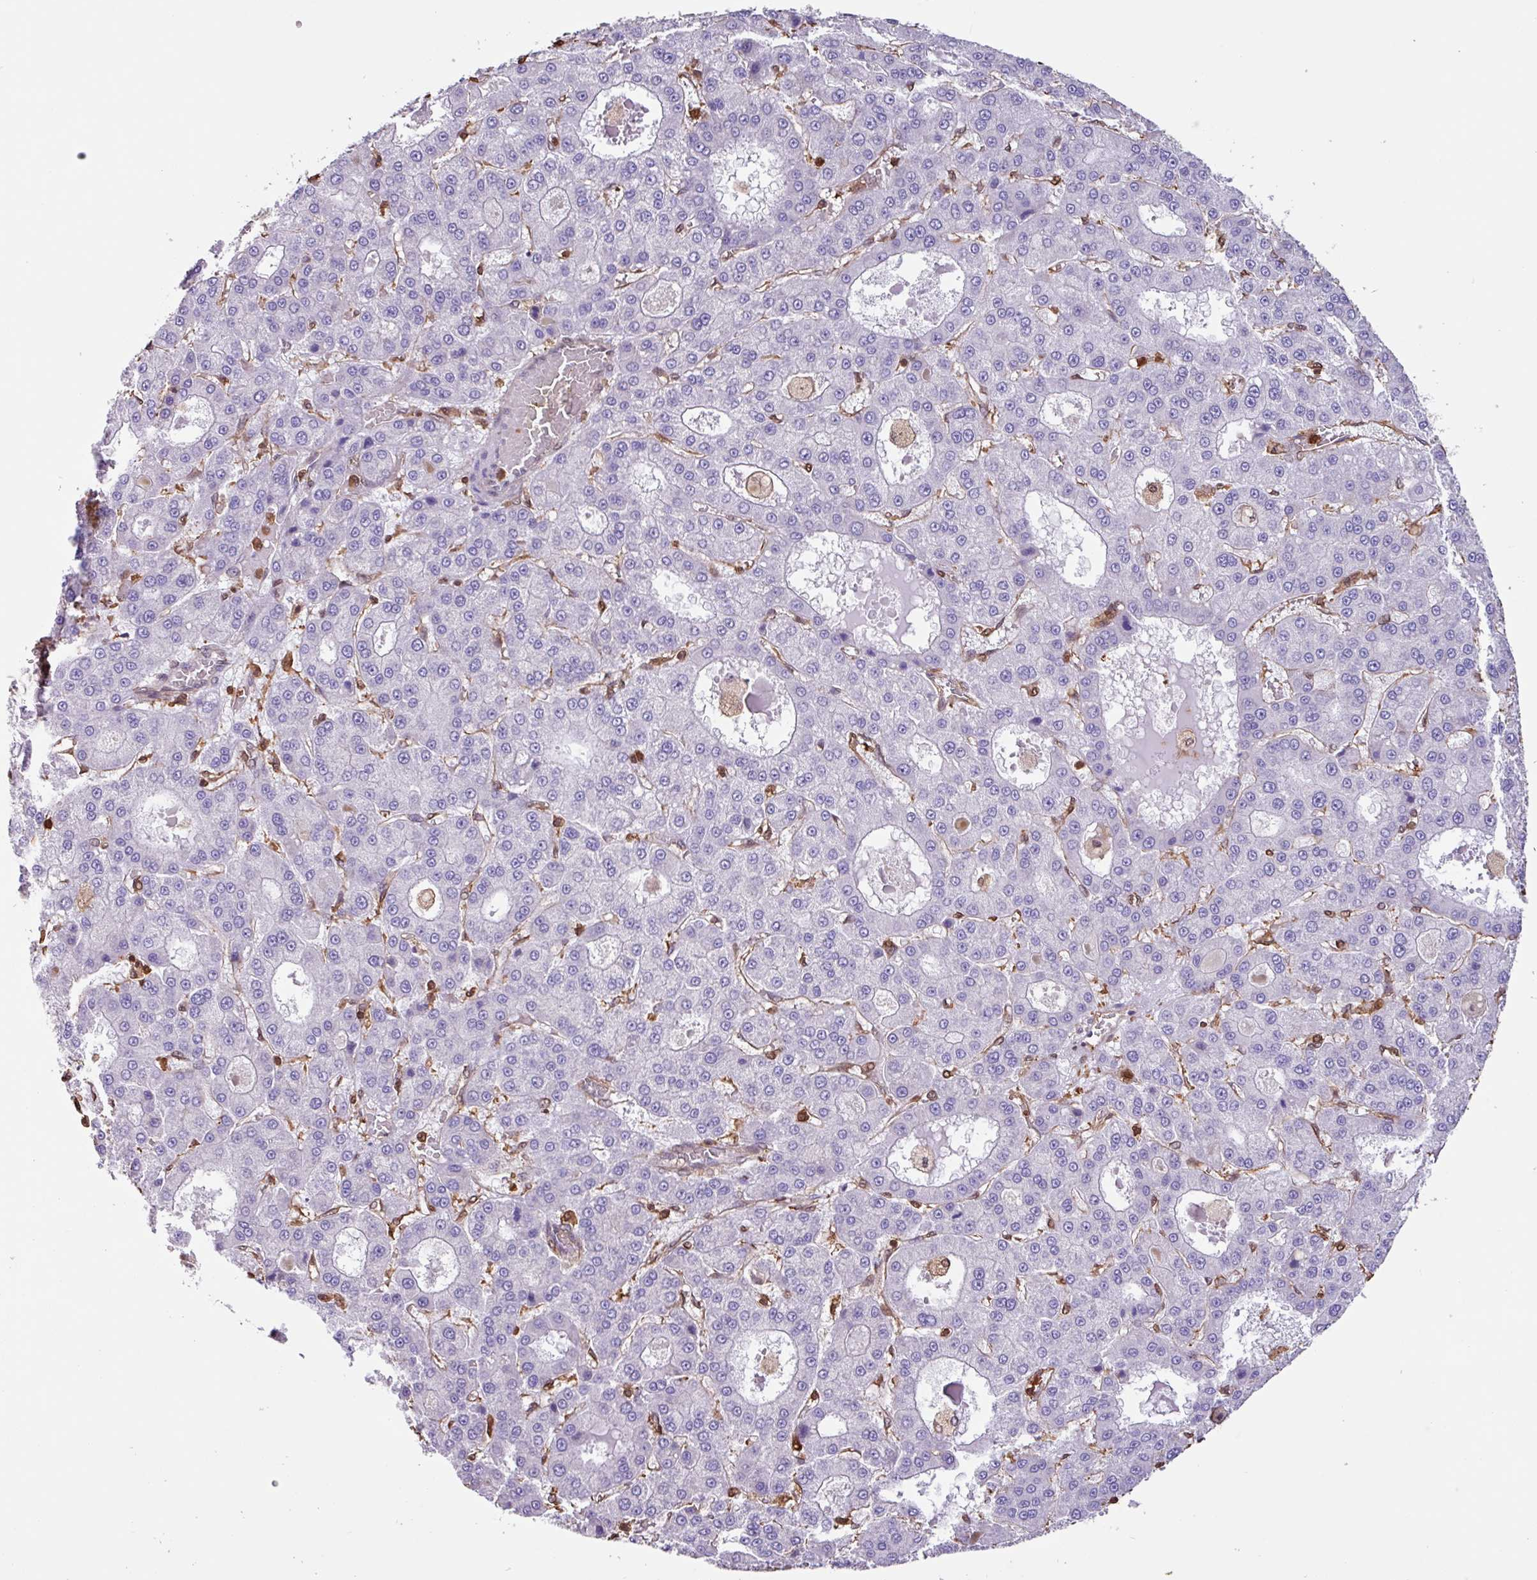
{"staining": {"intensity": "negative", "quantity": "none", "location": "none"}, "tissue": "liver cancer", "cell_type": "Tumor cells", "image_type": "cancer", "snomed": [{"axis": "morphology", "description": "Carcinoma, Hepatocellular, NOS"}, {"axis": "topography", "description": "Liver"}], "caption": "The photomicrograph demonstrates no significant staining in tumor cells of liver cancer. Brightfield microscopy of IHC stained with DAB (3,3'-diaminobenzidine) (brown) and hematoxylin (blue), captured at high magnification.", "gene": "ARHGDIB", "patient": {"sex": "male", "age": 70}}